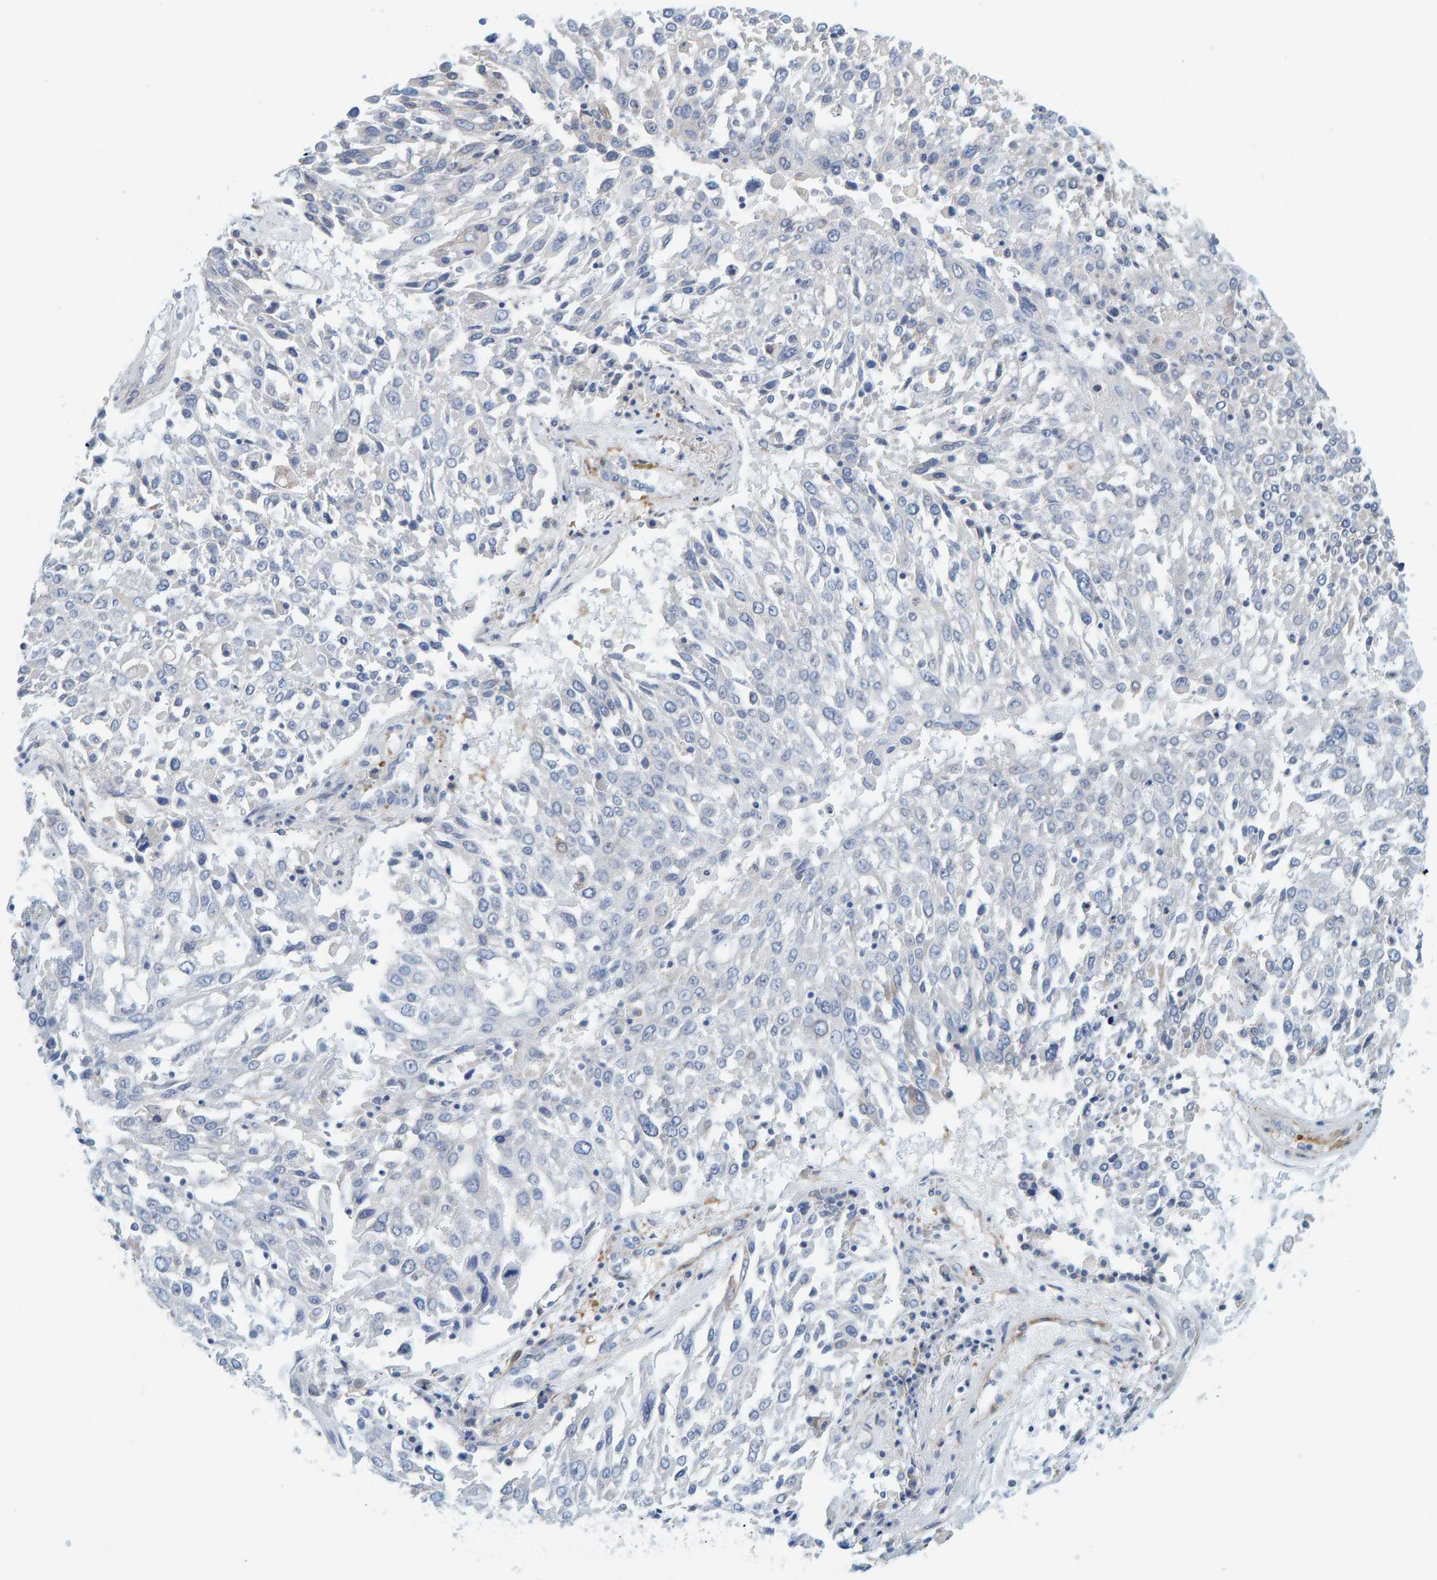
{"staining": {"intensity": "negative", "quantity": "none", "location": "none"}, "tissue": "lung cancer", "cell_type": "Tumor cells", "image_type": "cancer", "snomed": [{"axis": "morphology", "description": "Squamous cell carcinoma, NOS"}, {"axis": "topography", "description": "Lung"}], "caption": "This histopathology image is of squamous cell carcinoma (lung) stained with immunohistochemistry (IHC) to label a protein in brown with the nuclei are counter-stained blue. There is no expression in tumor cells.", "gene": "MAP1B", "patient": {"sex": "male", "age": 65}}